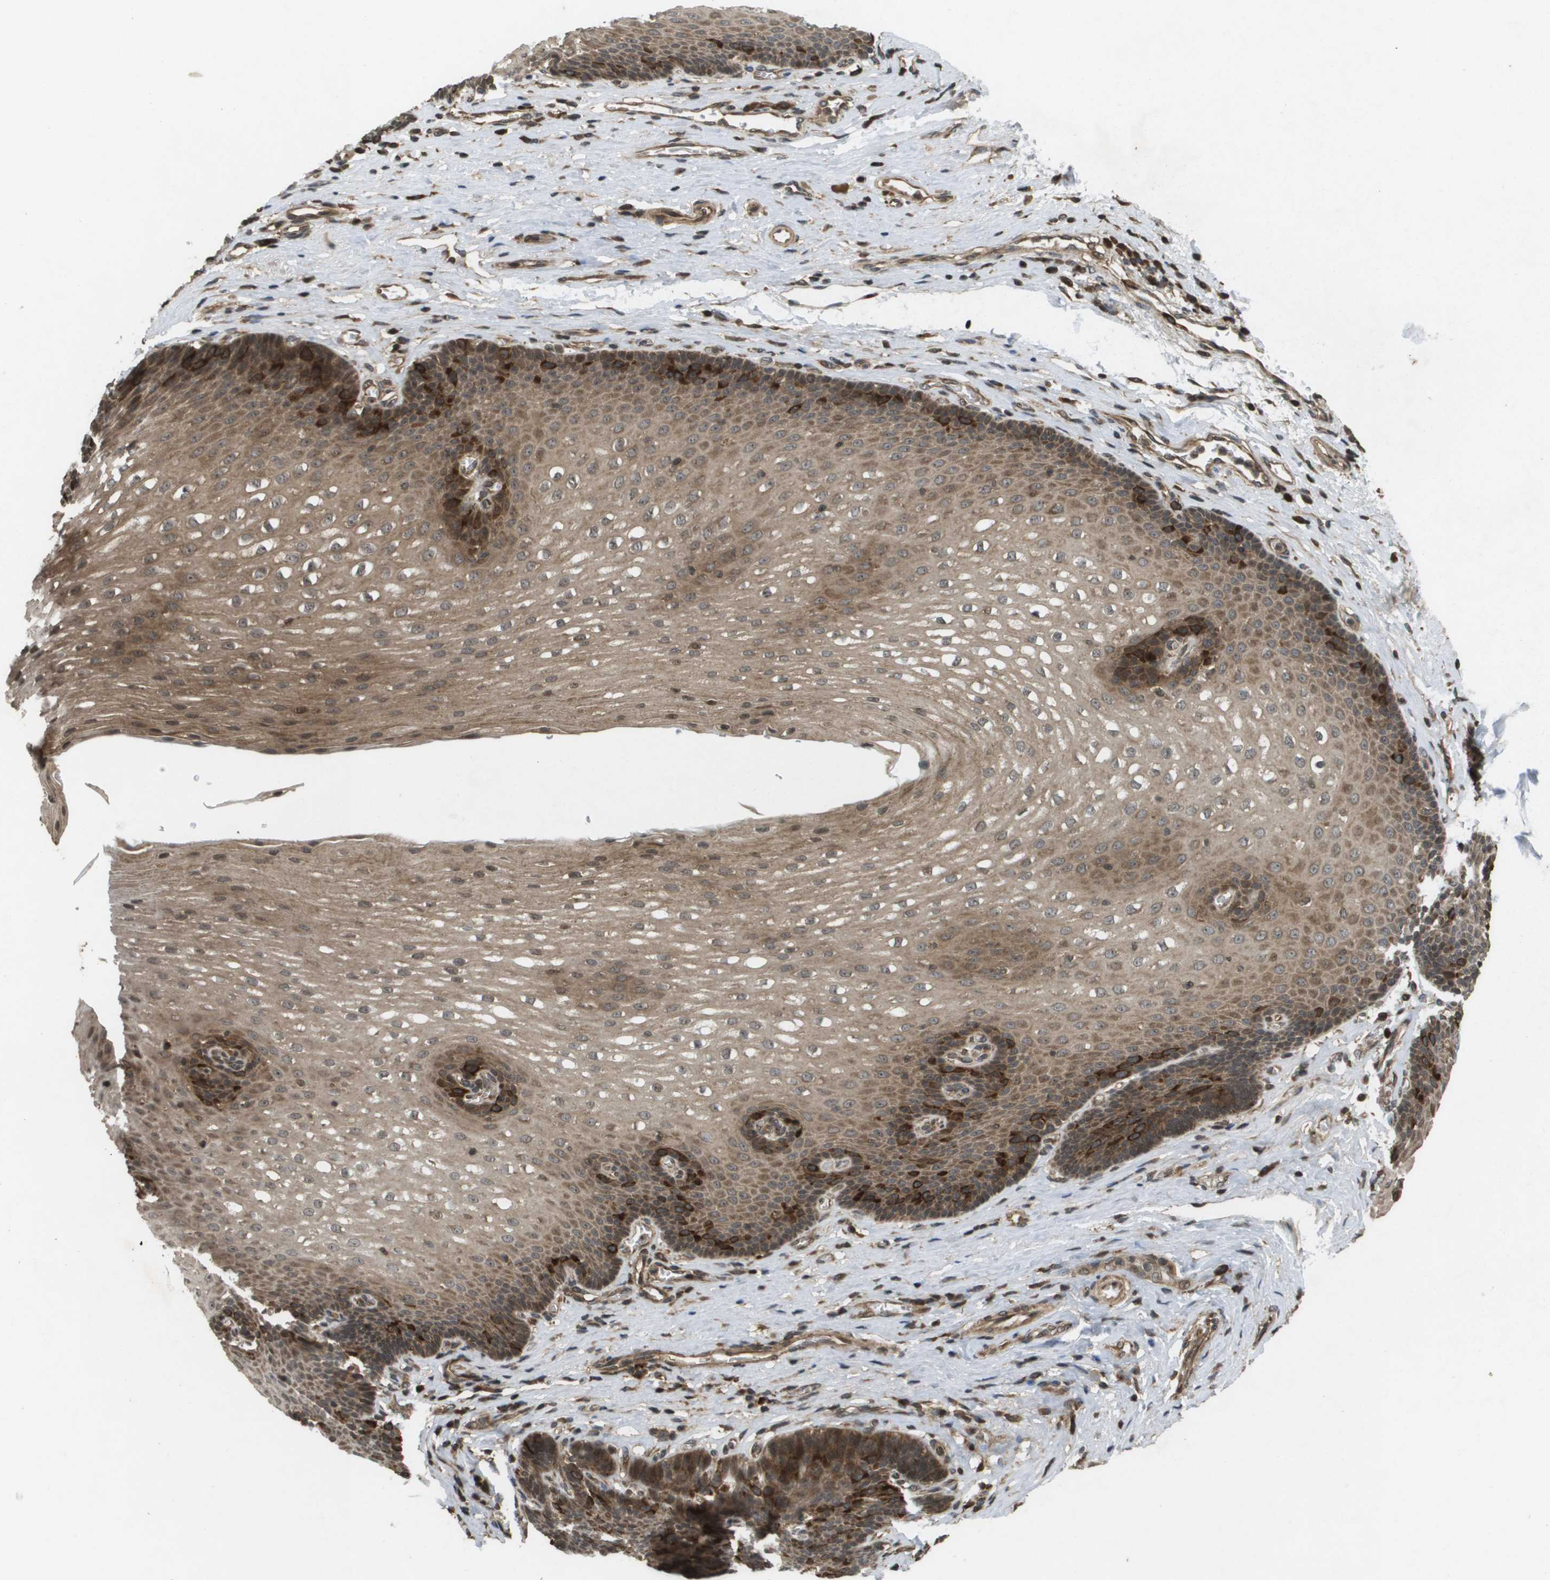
{"staining": {"intensity": "strong", "quantity": "25%-75%", "location": "cytoplasmic/membranous"}, "tissue": "esophagus", "cell_type": "Squamous epithelial cells", "image_type": "normal", "snomed": [{"axis": "morphology", "description": "Normal tissue, NOS"}, {"axis": "topography", "description": "Esophagus"}], "caption": "The micrograph shows a brown stain indicating the presence of a protein in the cytoplasmic/membranous of squamous epithelial cells in esophagus.", "gene": "KIF11", "patient": {"sex": "male", "age": 48}}